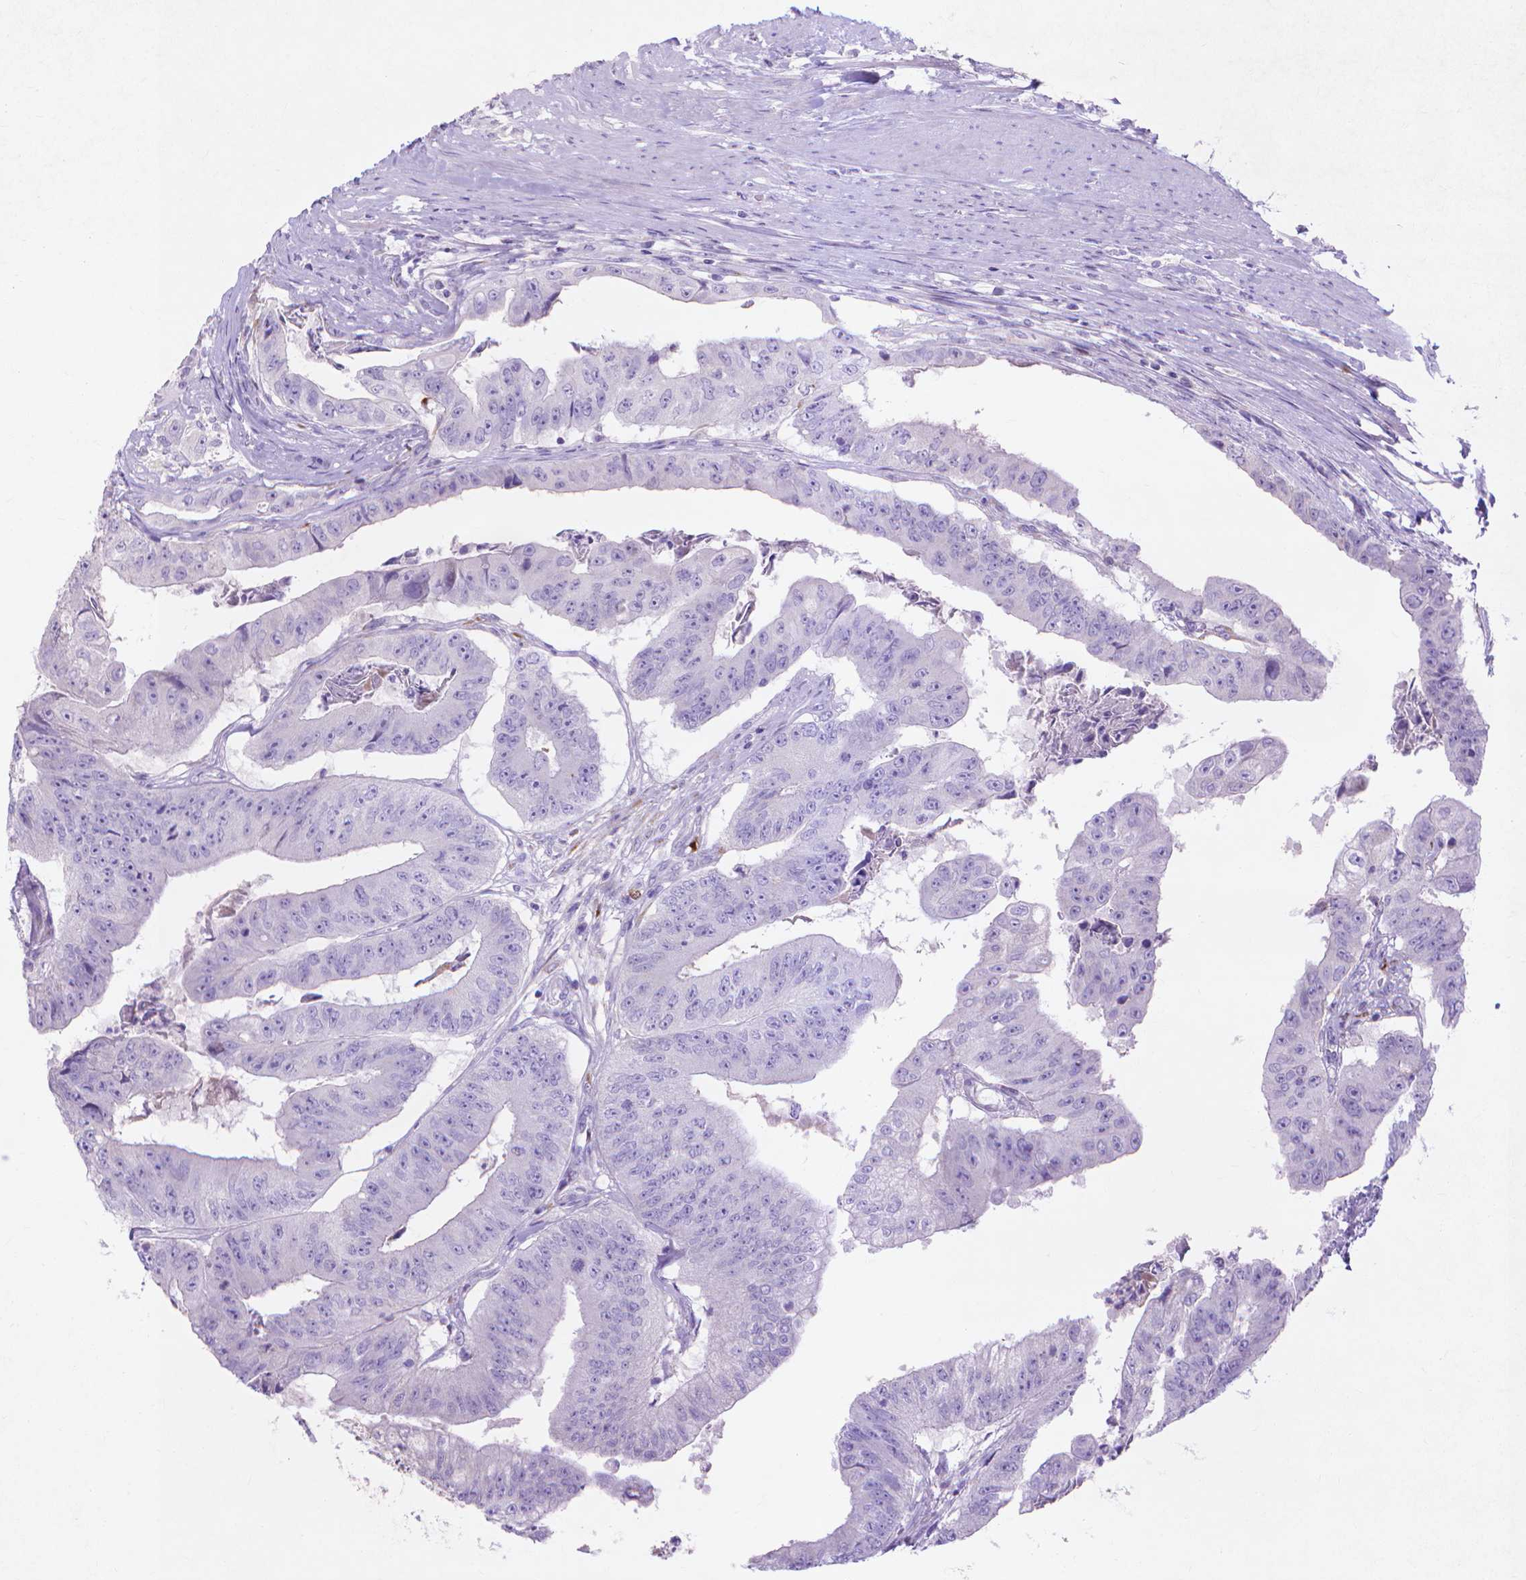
{"staining": {"intensity": "negative", "quantity": "none", "location": "none"}, "tissue": "colorectal cancer", "cell_type": "Tumor cells", "image_type": "cancer", "snomed": [{"axis": "morphology", "description": "Adenocarcinoma, NOS"}, {"axis": "topography", "description": "Colon"}], "caption": "Histopathology image shows no protein staining in tumor cells of colorectal cancer (adenocarcinoma) tissue.", "gene": "MMP11", "patient": {"sex": "female", "age": 67}}